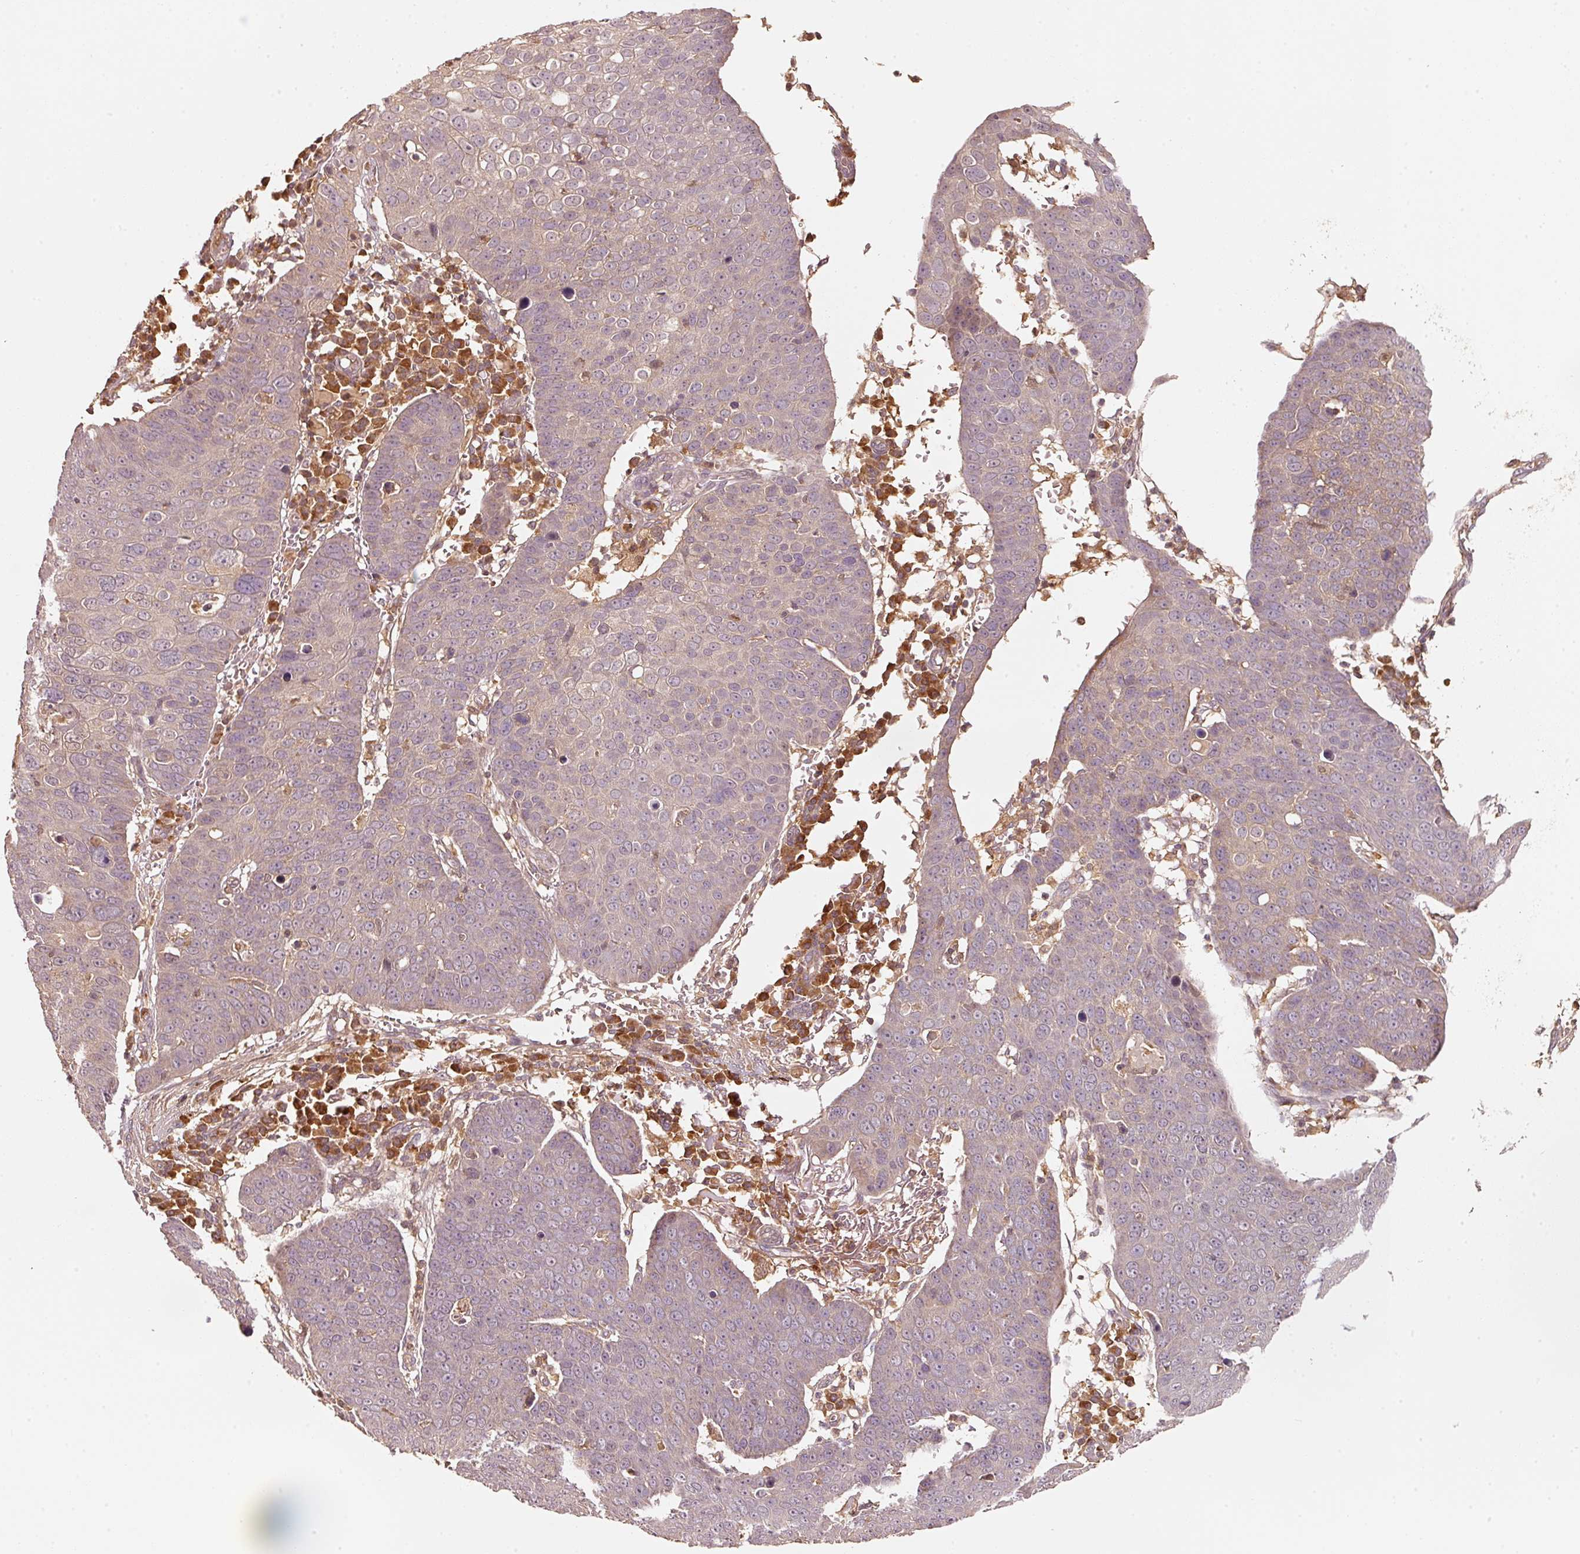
{"staining": {"intensity": "negative", "quantity": "none", "location": "none"}, "tissue": "skin cancer", "cell_type": "Tumor cells", "image_type": "cancer", "snomed": [{"axis": "morphology", "description": "Squamous cell carcinoma, NOS"}, {"axis": "topography", "description": "Skin"}], "caption": "Immunohistochemistry of human squamous cell carcinoma (skin) reveals no positivity in tumor cells. Nuclei are stained in blue.", "gene": "RRAS2", "patient": {"sex": "male", "age": 71}}